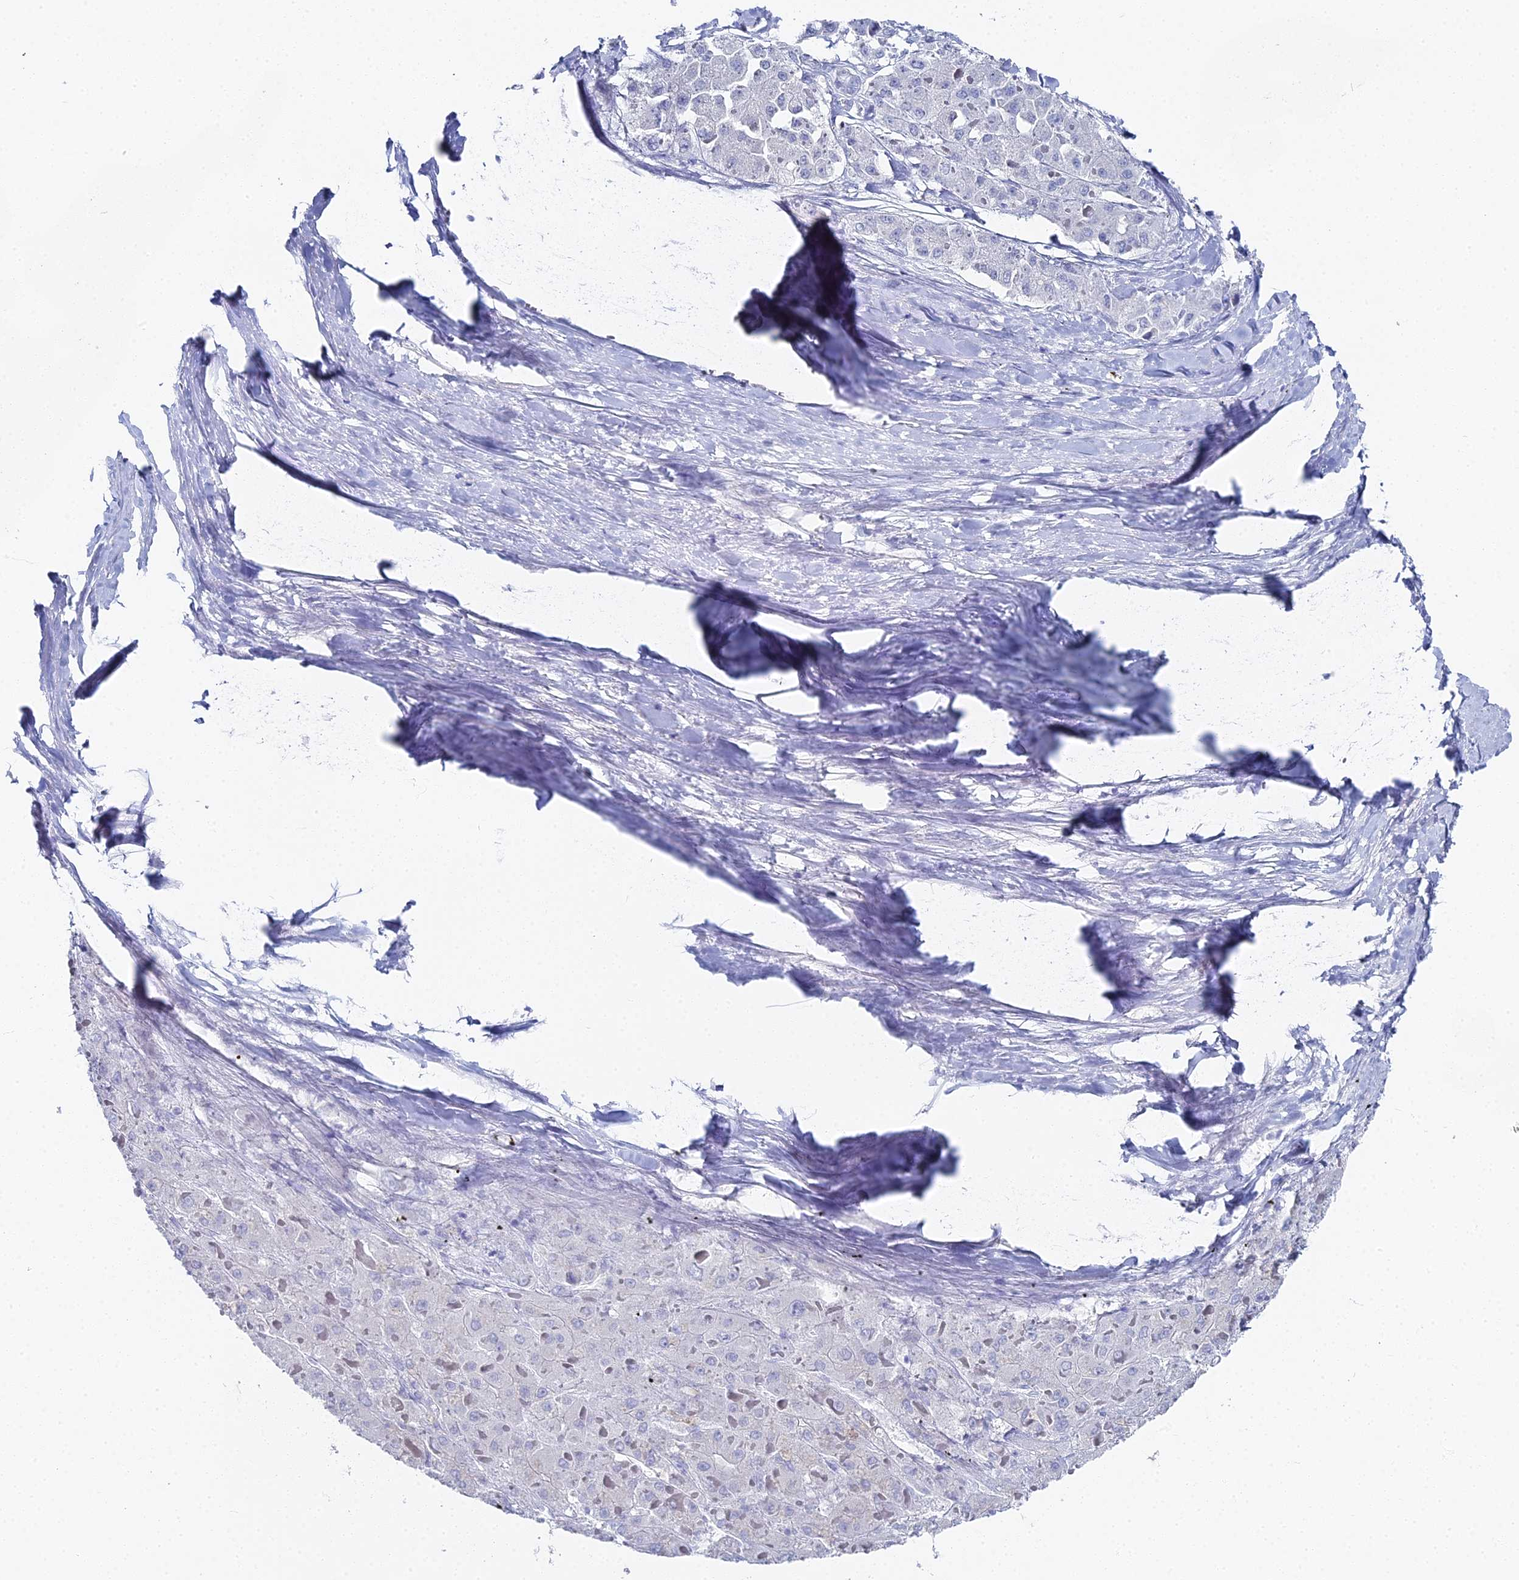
{"staining": {"intensity": "negative", "quantity": "none", "location": "none"}, "tissue": "liver cancer", "cell_type": "Tumor cells", "image_type": "cancer", "snomed": [{"axis": "morphology", "description": "Carcinoma, Hepatocellular, NOS"}, {"axis": "topography", "description": "Liver"}], "caption": "This is an IHC photomicrograph of human liver hepatocellular carcinoma. There is no staining in tumor cells.", "gene": "ALPP", "patient": {"sex": "female", "age": 73}}